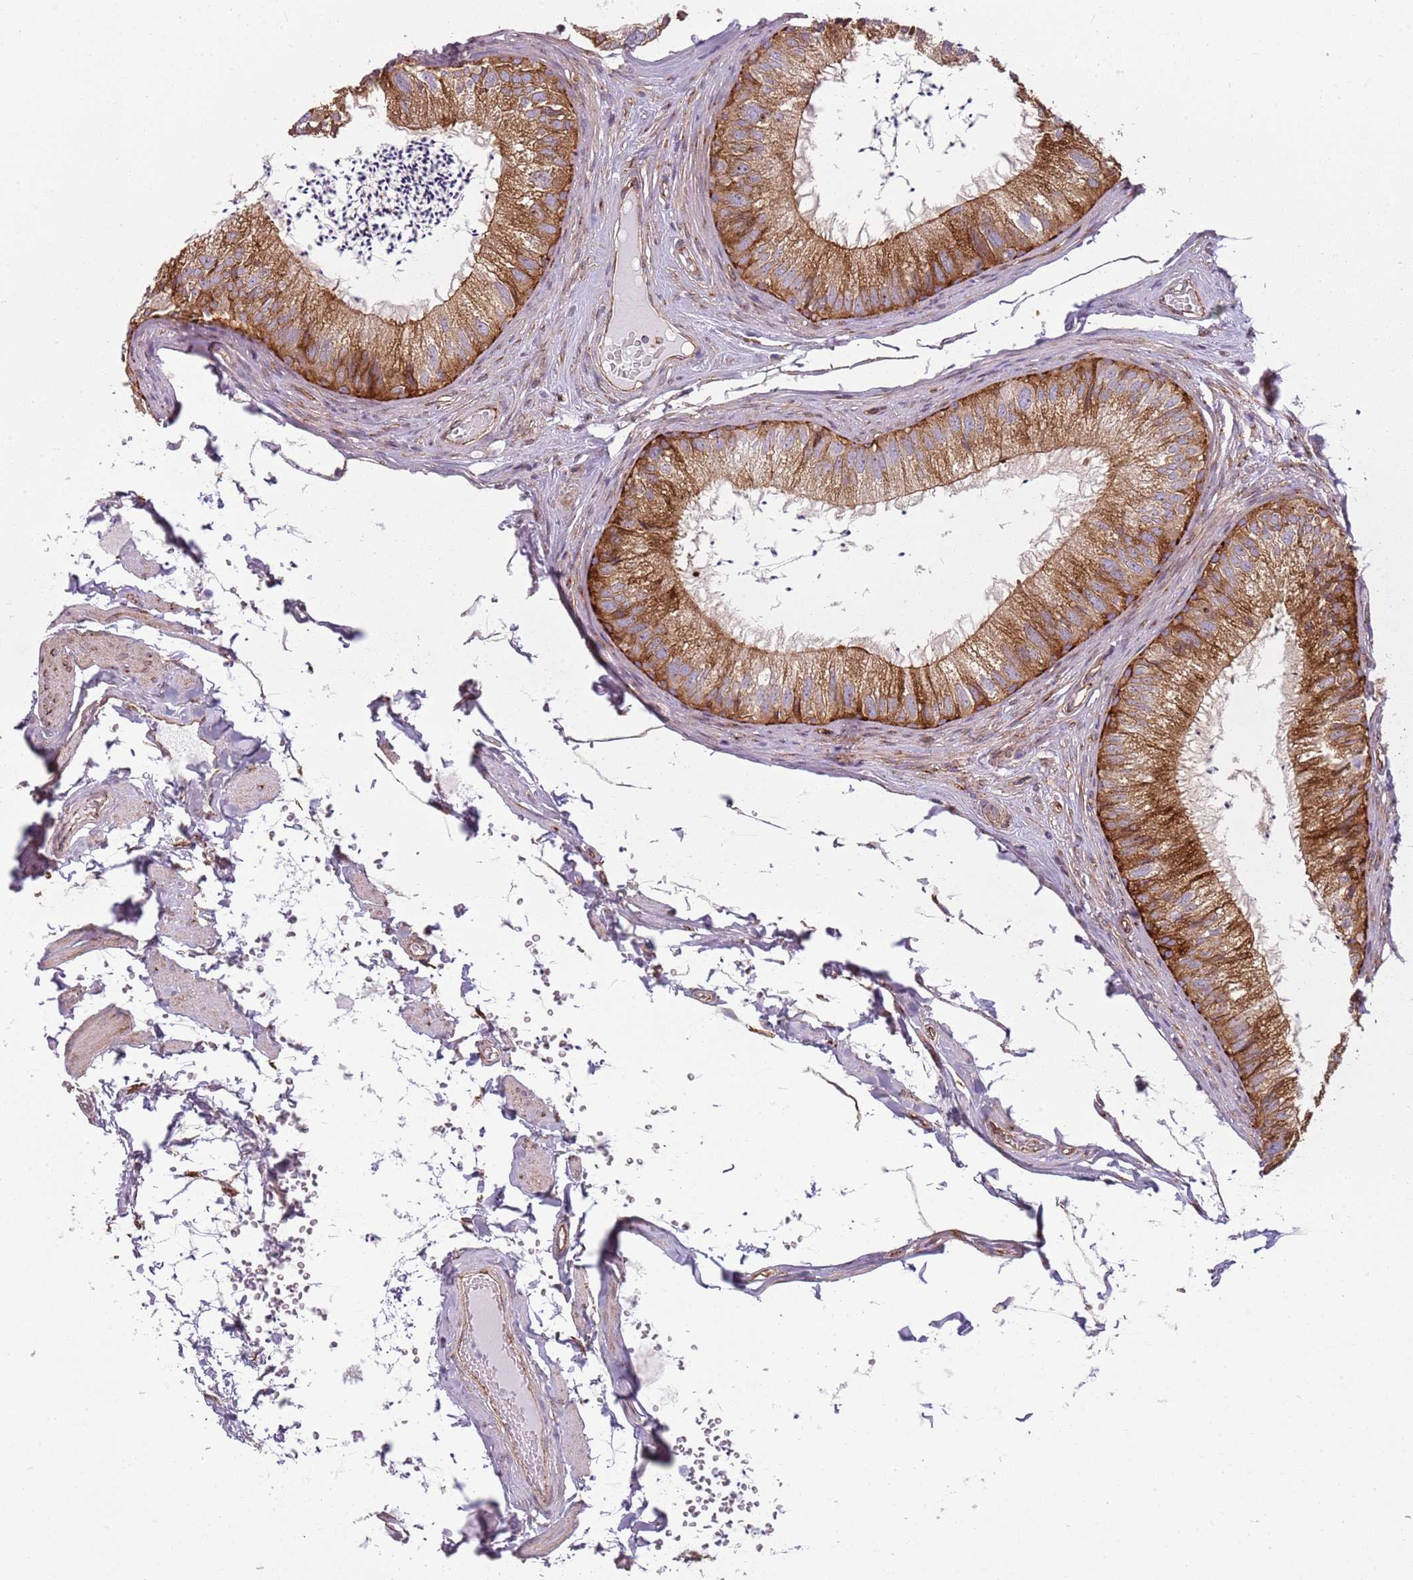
{"staining": {"intensity": "strong", "quantity": ">75%", "location": "cytoplasmic/membranous"}, "tissue": "epididymis", "cell_type": "Glandular cells", "image_type": "normal", "snomed": [{"axis": "morphology", "description": "Normal tissue, NOS"}, {"axis": "topography", "description": "Epididymis"}], "caption": "Protein staining of benign epididymis exhibits strong cytoplasmic/membranous expression in approximately >75% of glandular cells.", "gene": "SNX1", "patient": {"sex": "male", "age": 79}}